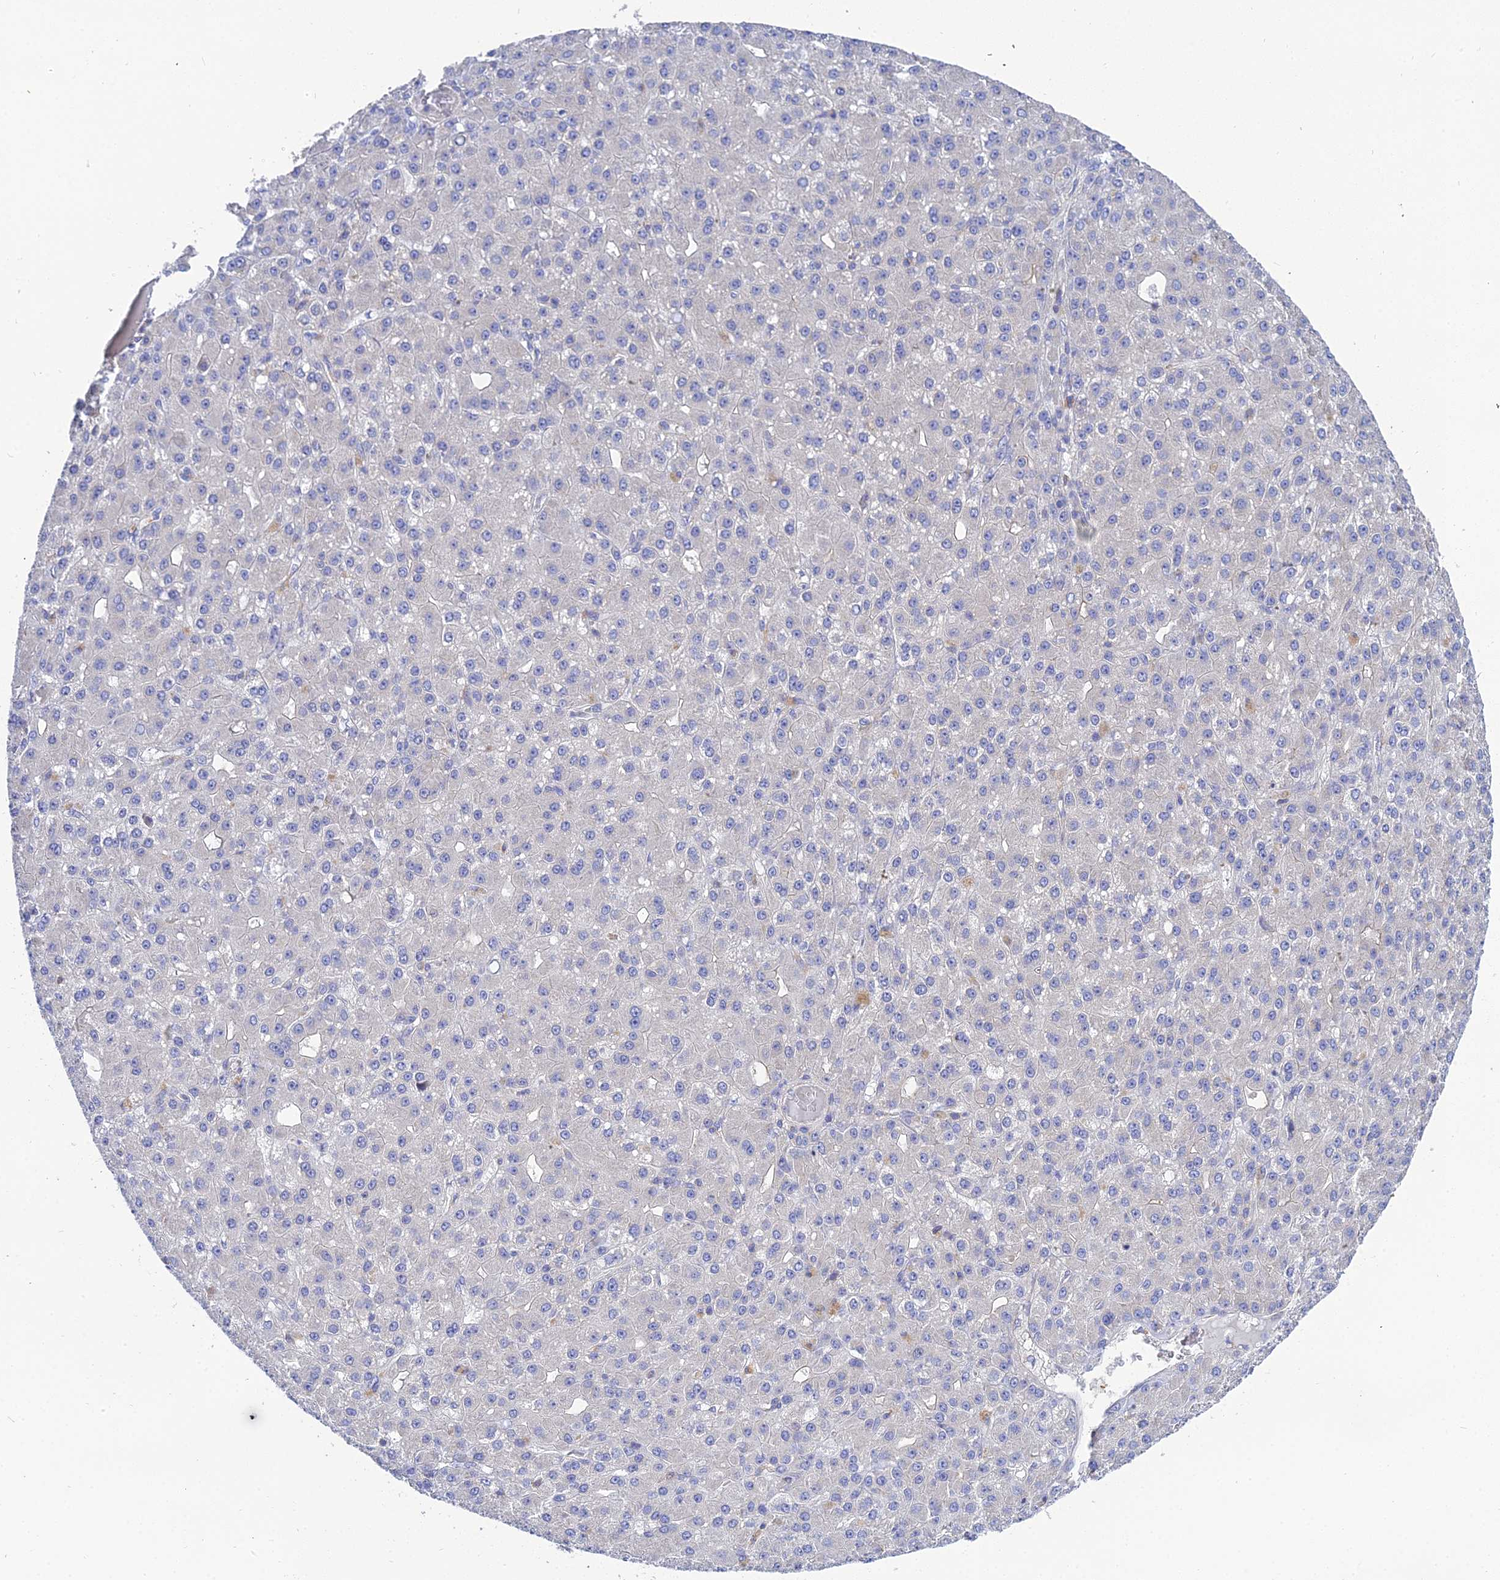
{"staining": {"intensity": "negative", "quantity": "none", "location": "none"}, "tissue": "liver cancer", "cell_type": "Tumor cells", "image_type": "cancer", "snomed": [{"axis": "morphology", "description": "Carcinoma, Hepatocellular, NOS"}, {"axis": "topography", "description": "Liver"}], "caption": "This is an immunohistochemistry photomicrograph of human liver cancer. There is no staining in tumor cells.", "gene": "APOBEC3H", "patient": {"sex": "male", "age": 67}}